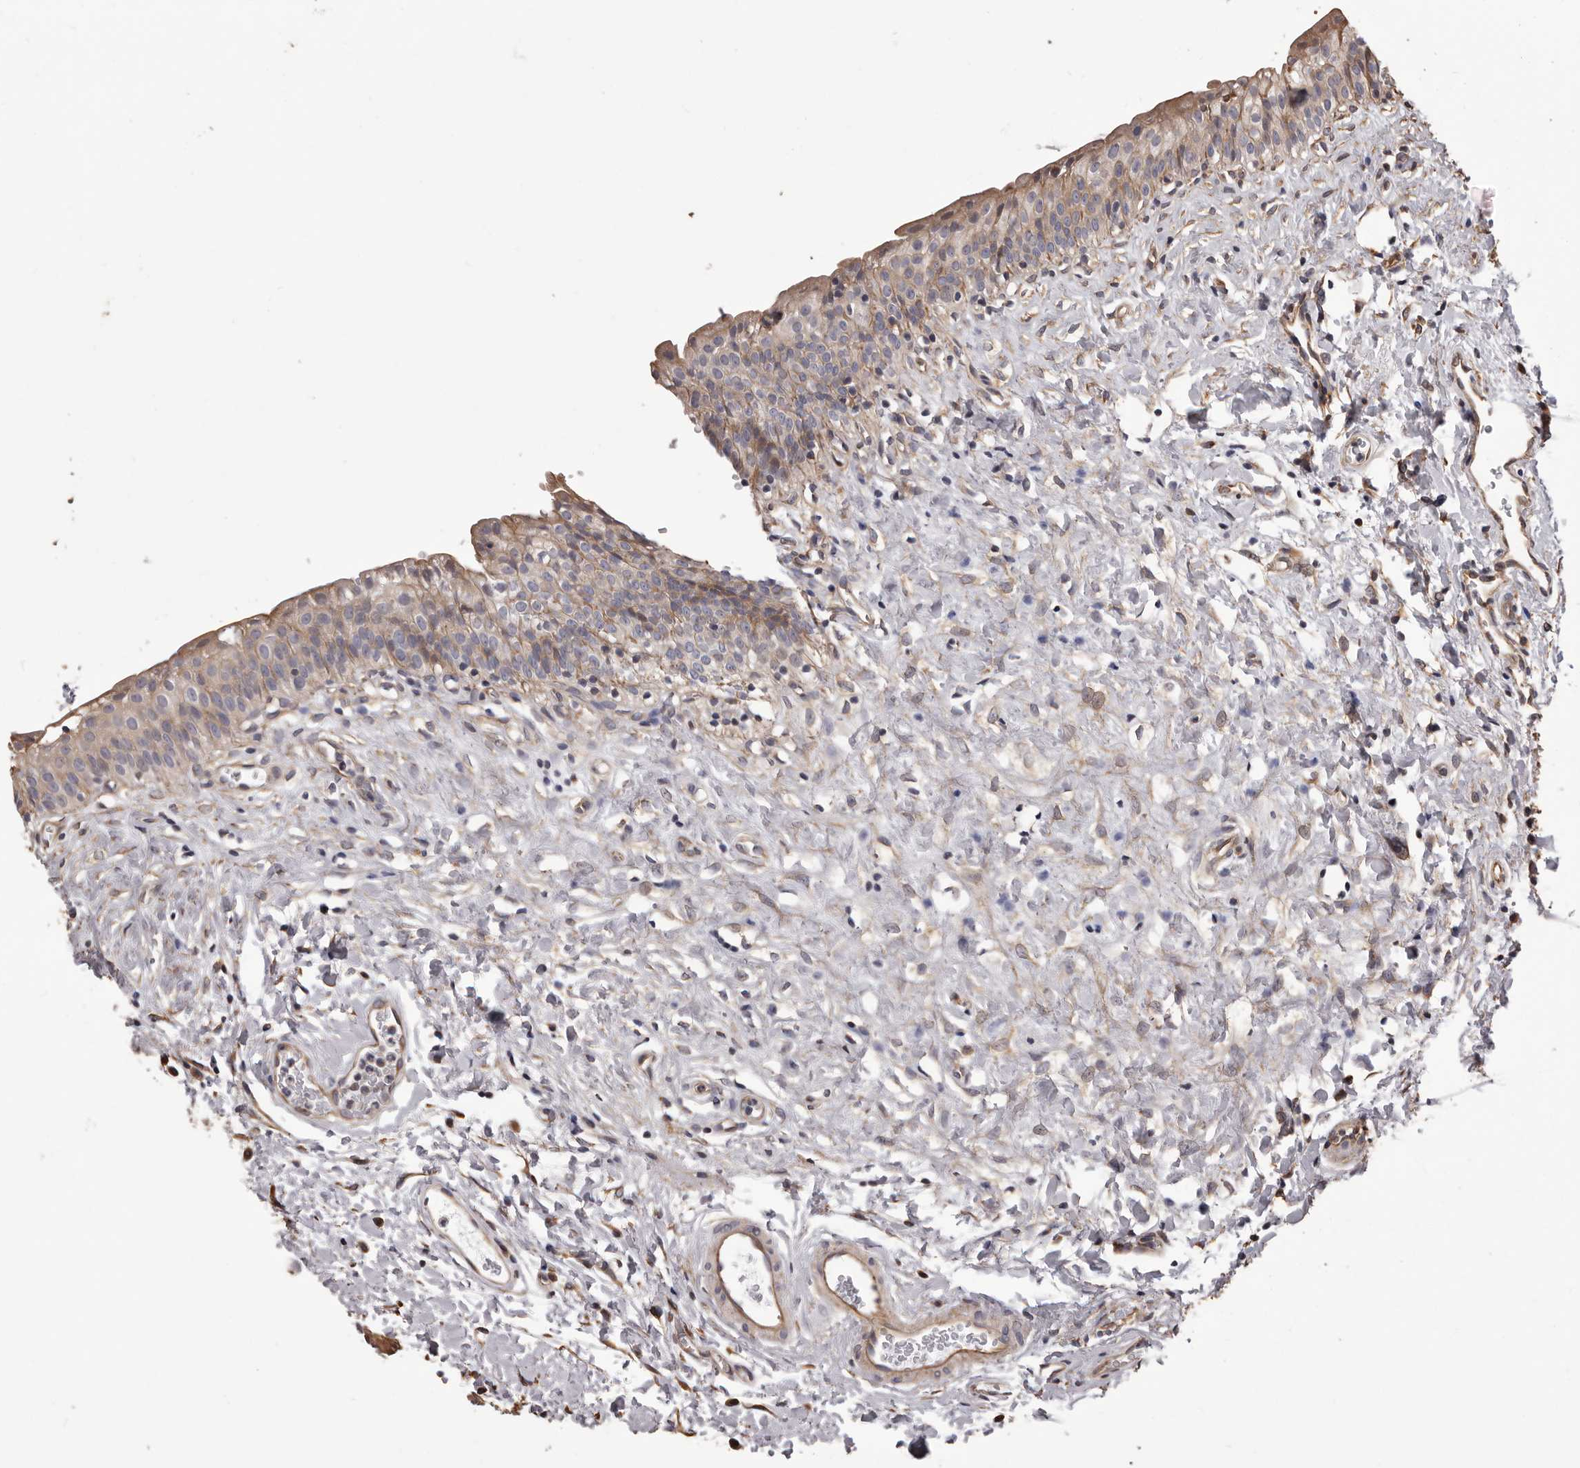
{"staining": {"intensity": "moderate", "quantity": "<25%", "location": "cytoplasmic/membranous"}, "tissue": "urinary bladder", "cell_type": "Urothelial cells", "image_type": "normal", "snomed": [{"axis": "morphology", "description": "Normal tissue, NOS"}, {"axis": "topography", "description": "Urinary bladder"}], "caption": "Immunohistochemistry (IHC) histopathology image of unremarkable urinary bladder: human urinary bladder stained using IHC exhibits low levels of moderate protein expression localized specifically in the cytoplasmic/membranous of urothelial cells, appearing as a cytoplasmic/membranous brown color.", "gene": "CEP104", "patient": {"sex": "male", "age": 51}}